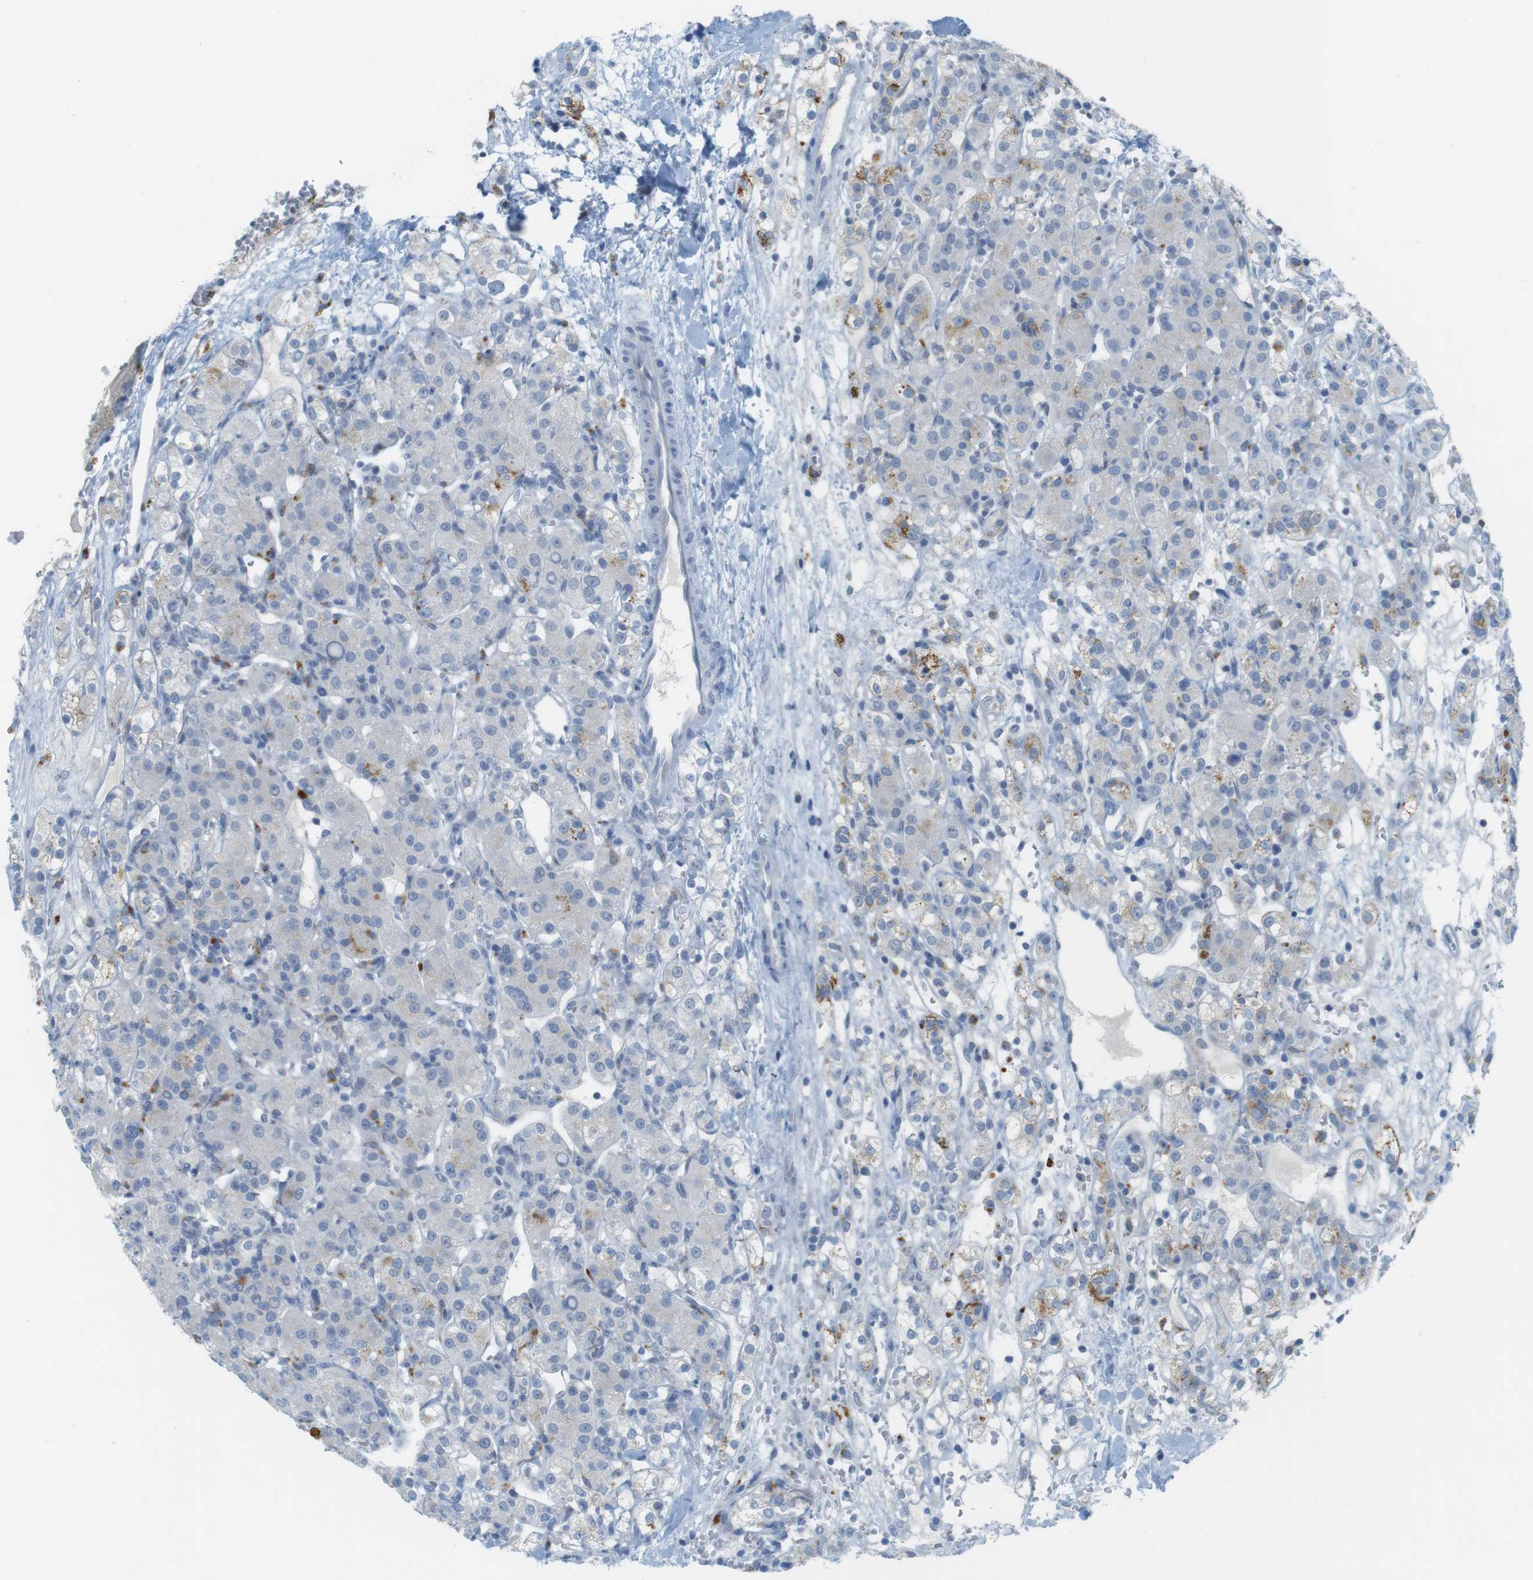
{"staining": {"intensity": "moderate", "quantity": "<25%", "location": "cytoplasmic/membranous"}, "tissue": "renal cancer", "cell_type": "Tumor cells", "image_type": "cancer", "snomed": [{"axis": "morphology", "description": "Normal tissue, NOS"}, {"axis": "morphology", "description": "Adenocarcinoma, NOS"}, {"axis": "topography", "description": "Kidney"}], "caption": "DAB (3,3'-diaminobenzidine) immunohistochemical staining of renal cancer (adenocarcinoma) demonstrates moderate cytoplasmic/membranous protein positivity in approximately <25% of tumor cells.", "gene": "YIPF1", "patient": {"sex": "male", "age": 61}}